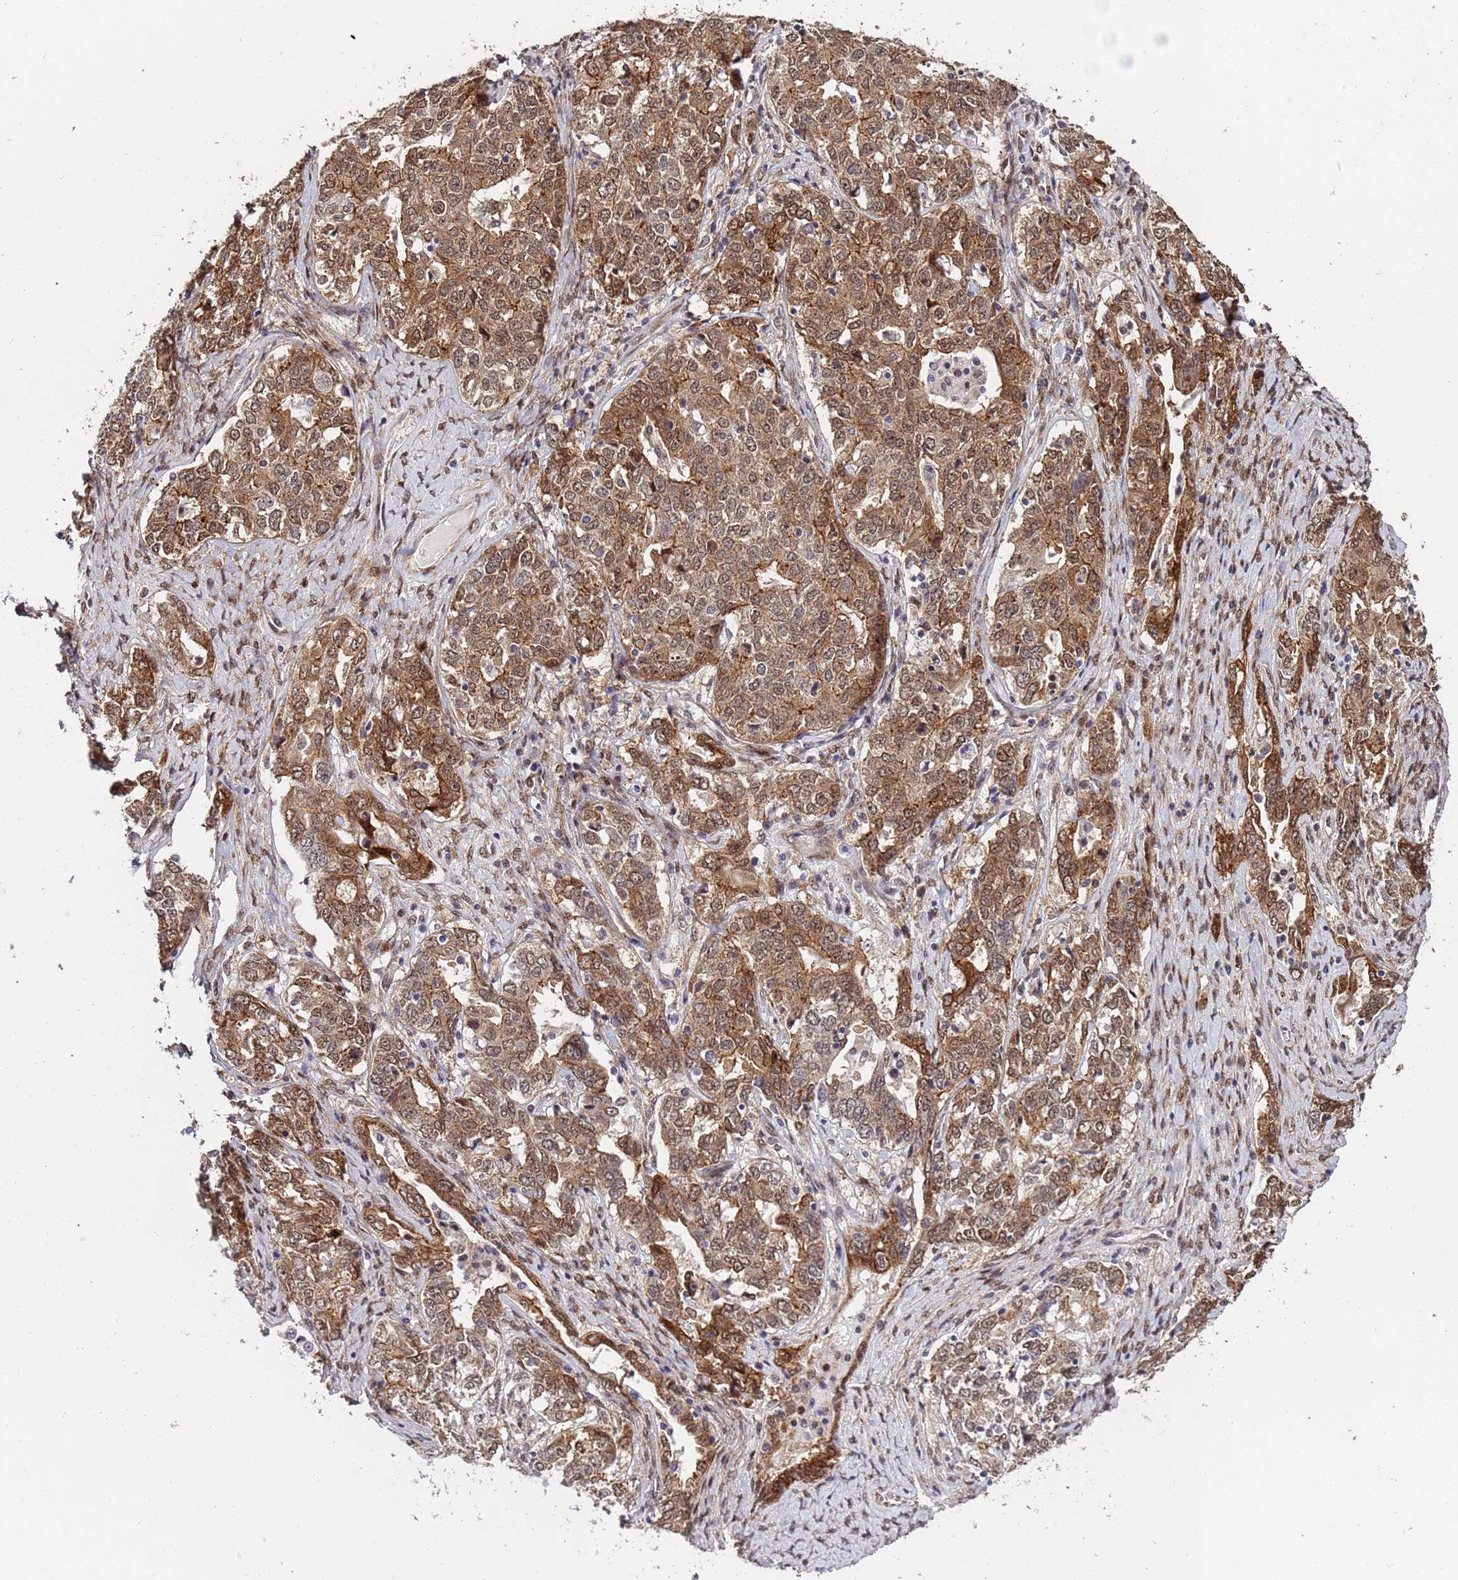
{"staining": {"intensity": "moderate", "quantity": ">75%", "location": "cytoplasmic/membranous,nuclear"}, "tissue": "ovarian cancer", "cell_type": "Tumor cells", "image_type": "cancer", "snomed": [{"axis": "morphology", "description": "Carcinoma, endometroid"}, {"axis": "topography", "description": "Ovary"}], "caption": "Human ovarian cancer (endometroid carcinoma) stained for a protein (brown) demonstrates moderate cytoplasmic/membranous and nuclear positive positivity in approximately >75% of tumor cells.", "gene": "TRIP6", "patient": {"sex": "female", "age": 62}}